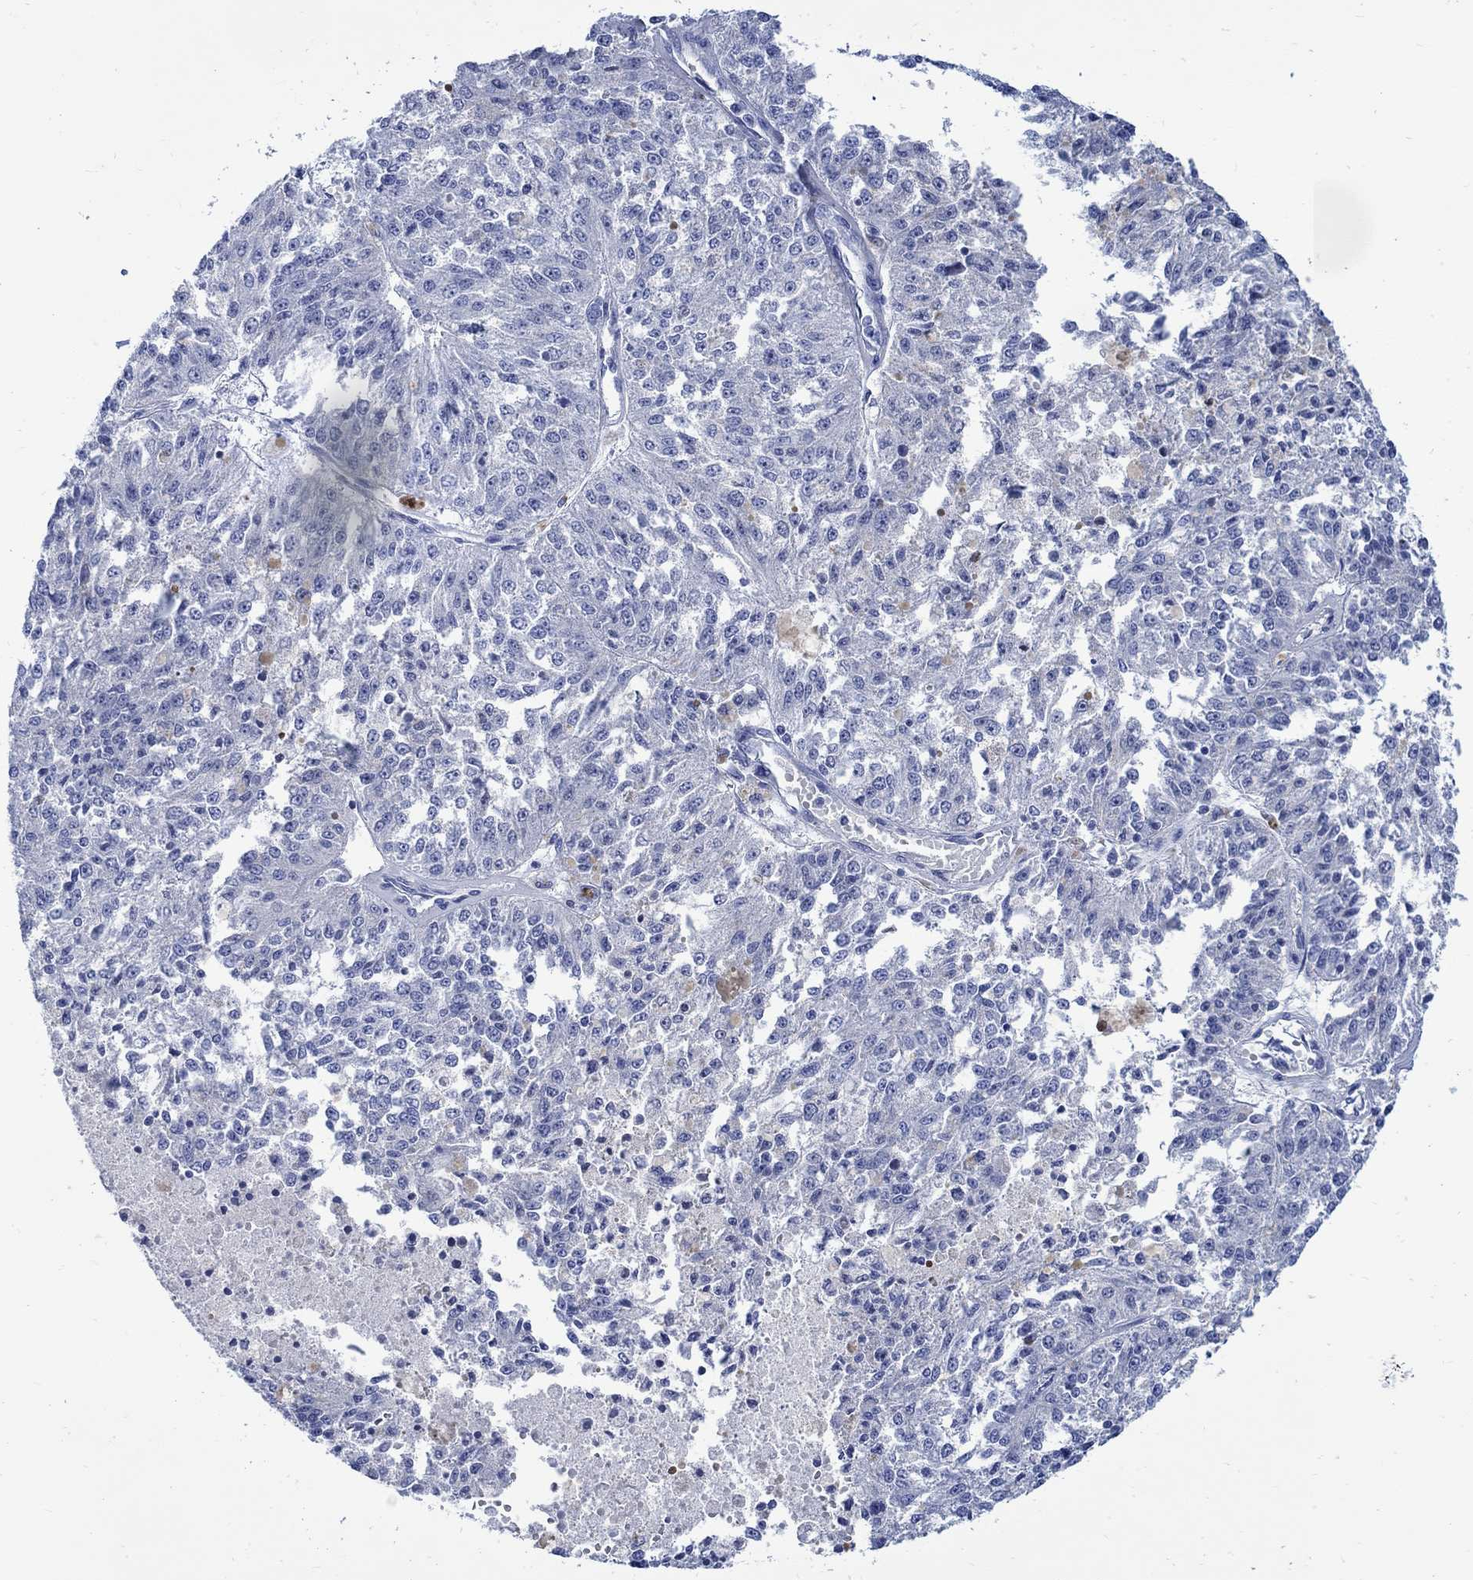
{"staining": {"intensity": "negative", "quantity": "none", "location": "none"}, "tissue": "melanoma", "cell_type": "Tumor cells", "image_type": "cancer", "snomed": [{"axis": "morphology", "description": "Malignant melanoma, Metastatic site"}, {"axis": "topography", "description": "Lymph node"}], "caption": "Micrograph shows no protein staining in tumor cells of melanoma tissue. The staining was performed using DAB to visualize the protein expression in brown, while the nuclei were stained in blue with hematoxylin (Magnification: 20x).", "gene": "CPLX2", "patient": {"sex": "female", "age": 64}}